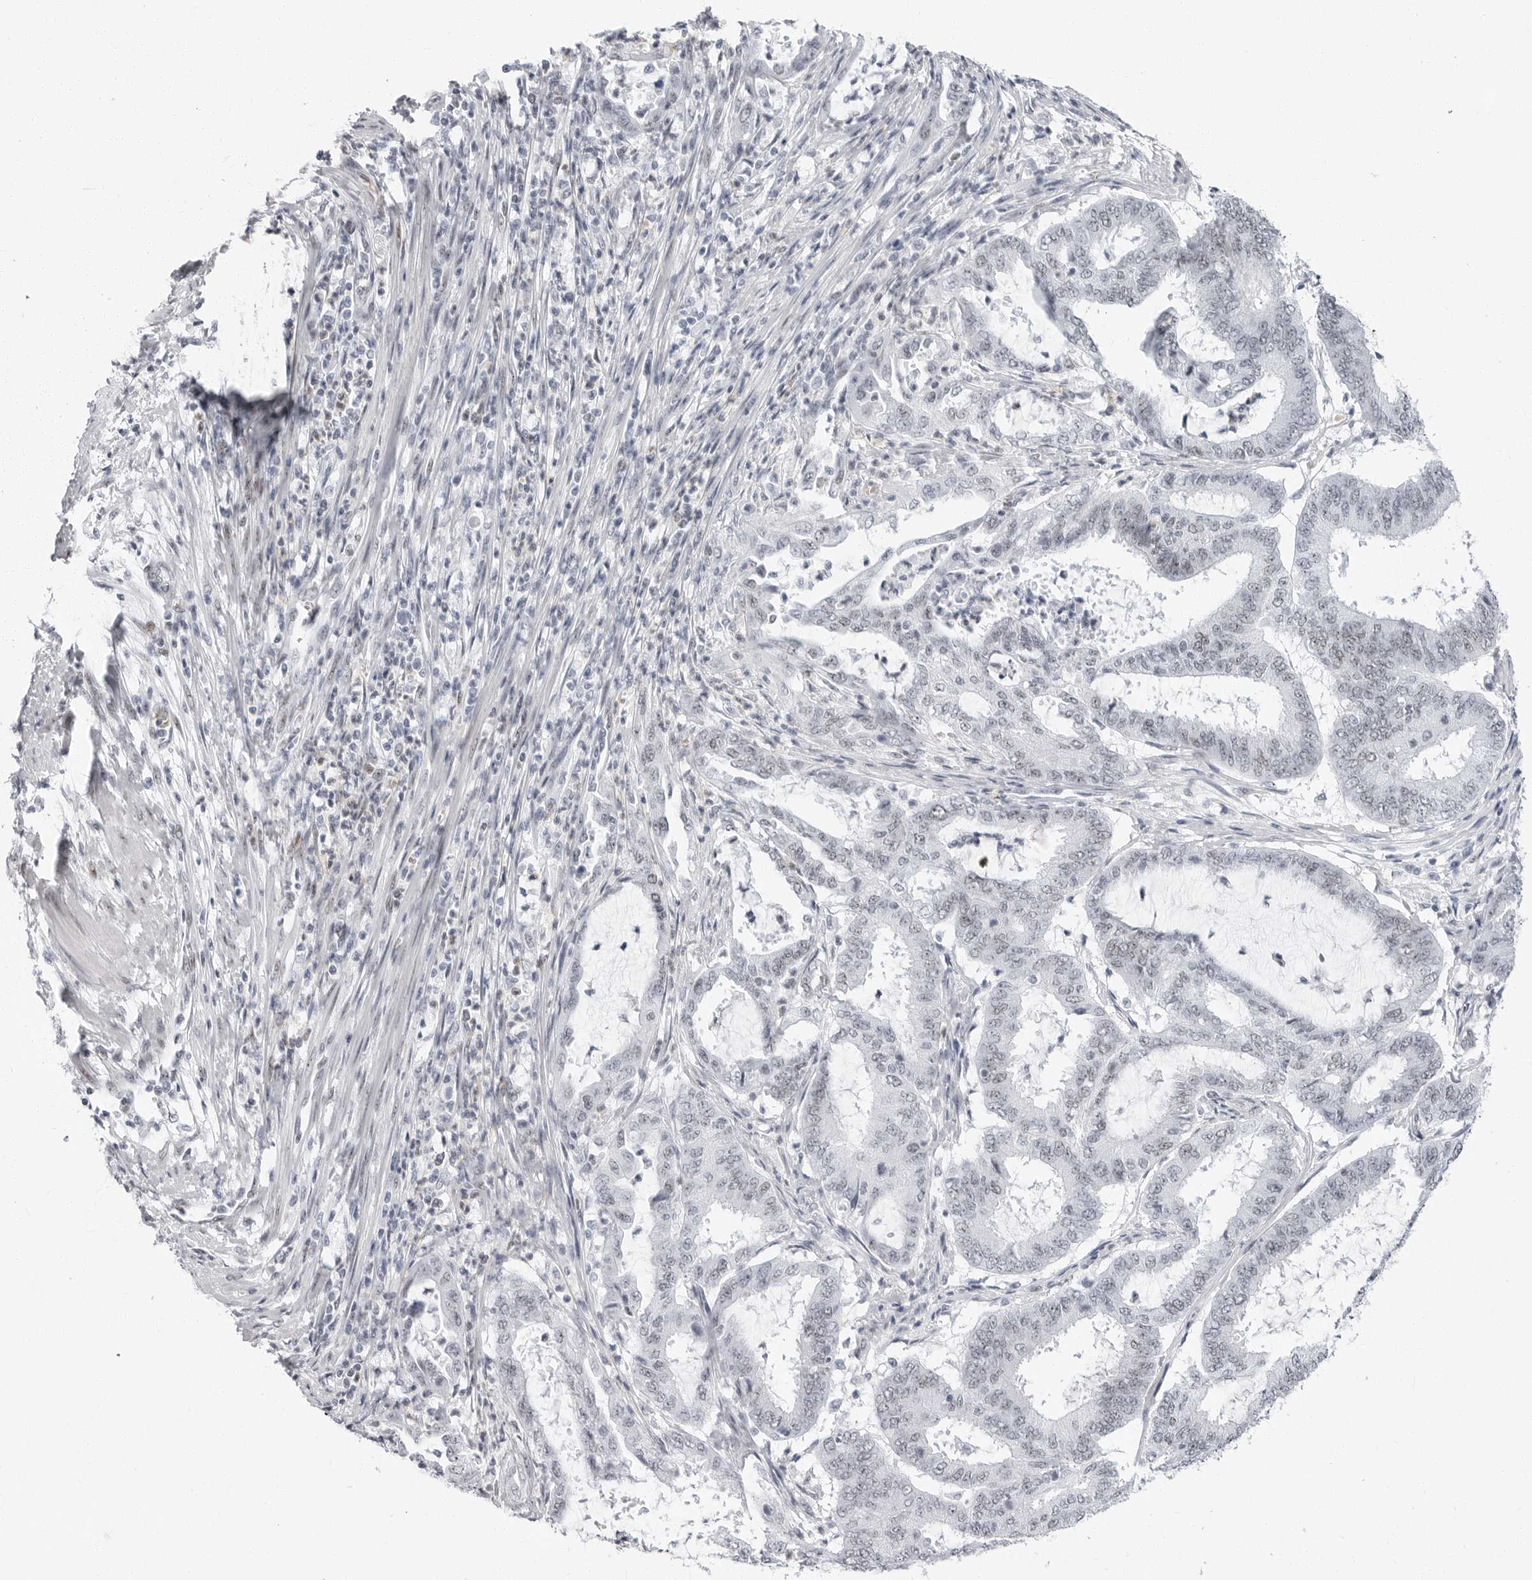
{"staining": {"intensity": "weak", "quantity": "<25%", "location": "nuclear"}, "tissue": "endometrial cancer", "cell_type": "Tumor cells", "image_type": "cancer", "snomed": [{"axis": "morphology", "description": "Adenocarcinoma, NOS"}, {"axis": "topography", "description": "Endometrium"}], "caption": "The immunohistochemistry photomicrograph has no significant staining in tumor cells of endometrial adenocarcinoma tissue.", "gene": "VEZF1", "patient": {"sex": "female", "age": 51}}